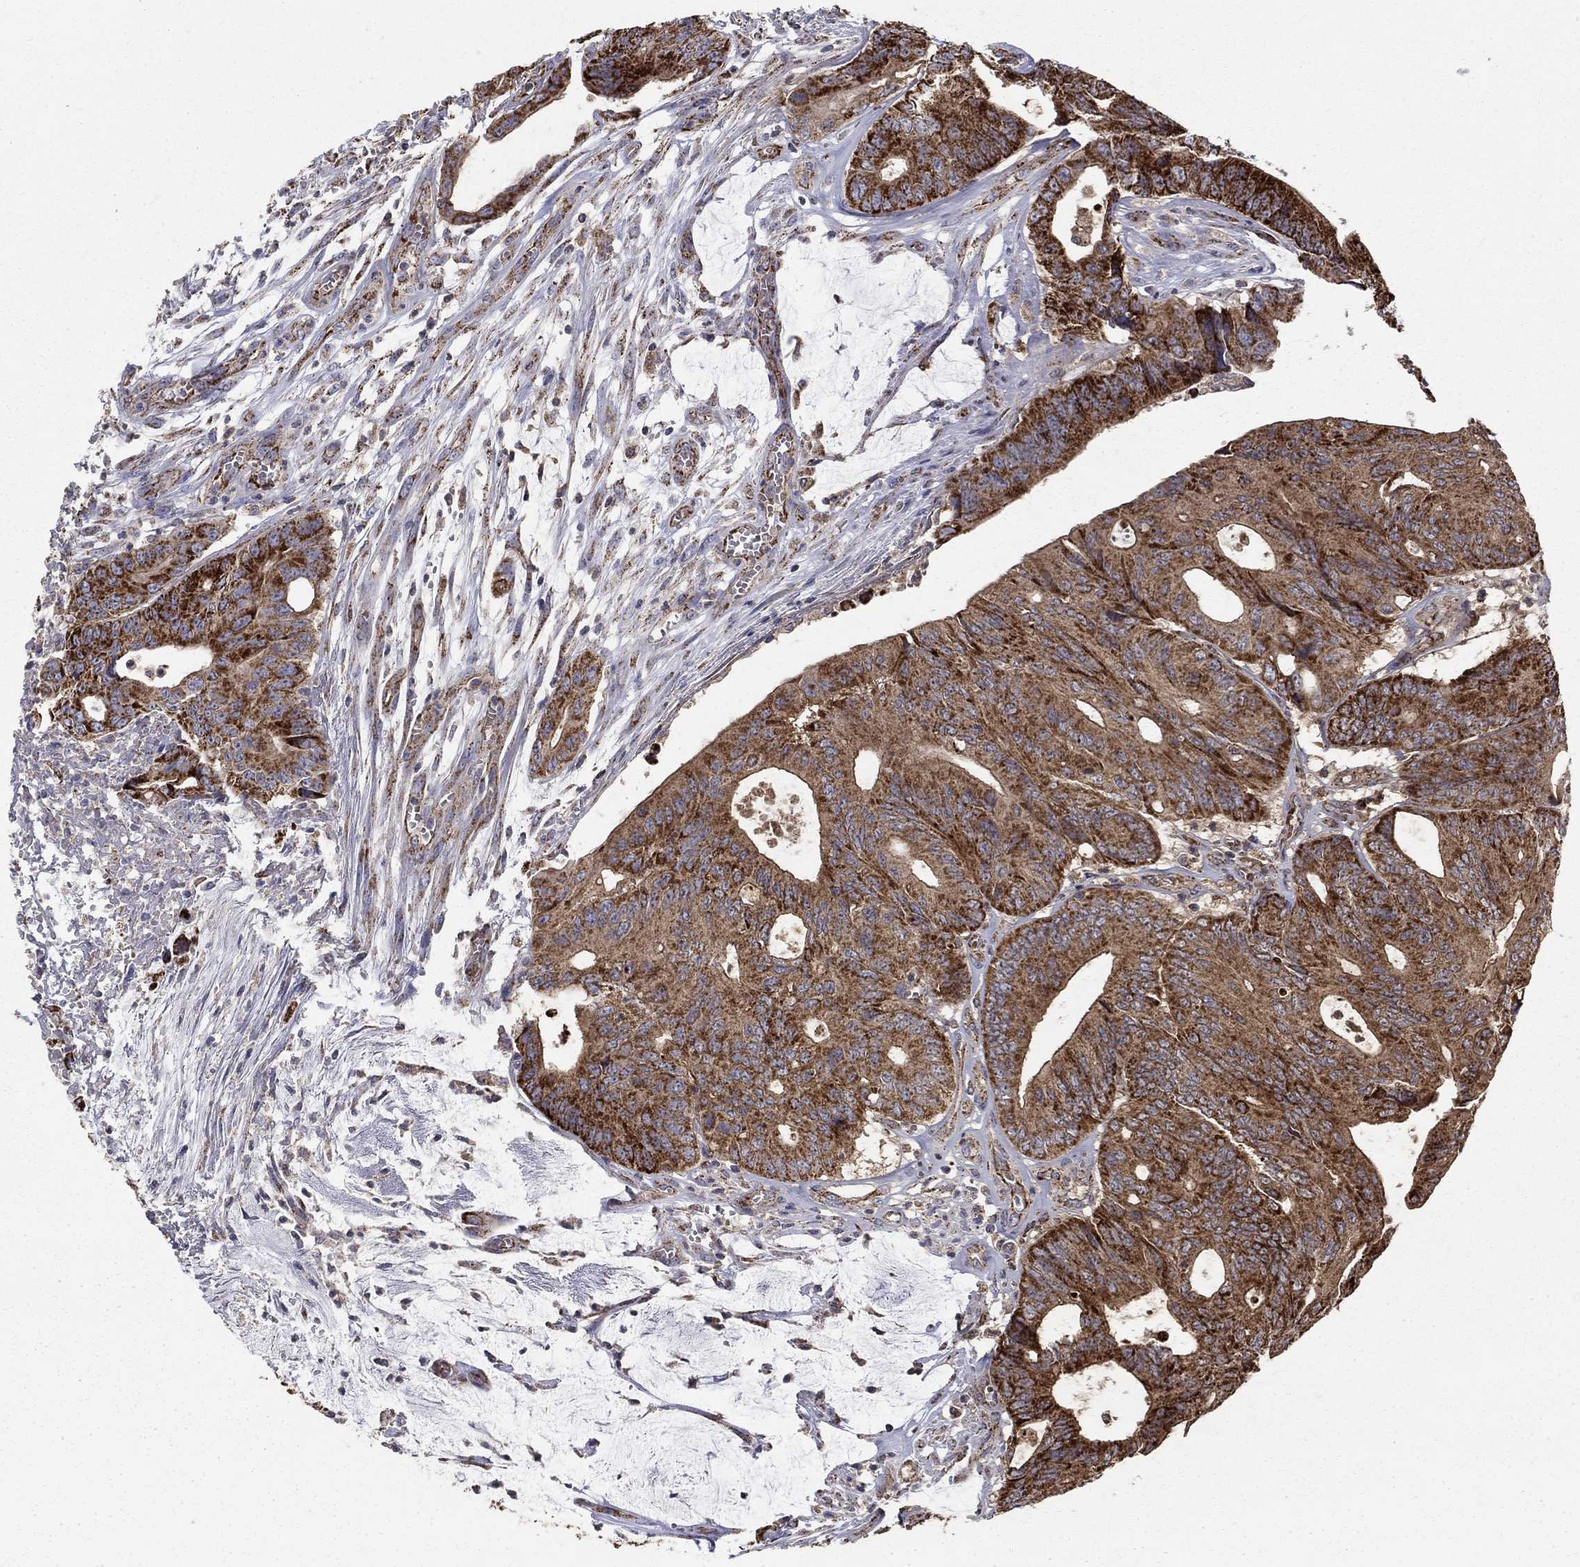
{"staining": {"intensity": "strong", "quantity": ">75%", "location": "cytoplasmic/membranous"}, "tissue": "colorectal cancer", "cell_type": "Tumor cells", "image_type": "cancer", "snomed": [{"axis": "morphology", "description": "Normal tissue, NOS"}, {"axis": "morphology", "description": "Adenocarcinoma, NOS"}, {"axis": "topography", "description": "Colon"}], "caption": "This micrograph displays IHC staining of colorectal cancer, with high strong cytoplasmic/membranous staining in approximately >75% of tumor cells.", "gene": "GCSH", "patient": {"sex": "male", "age": 65}}